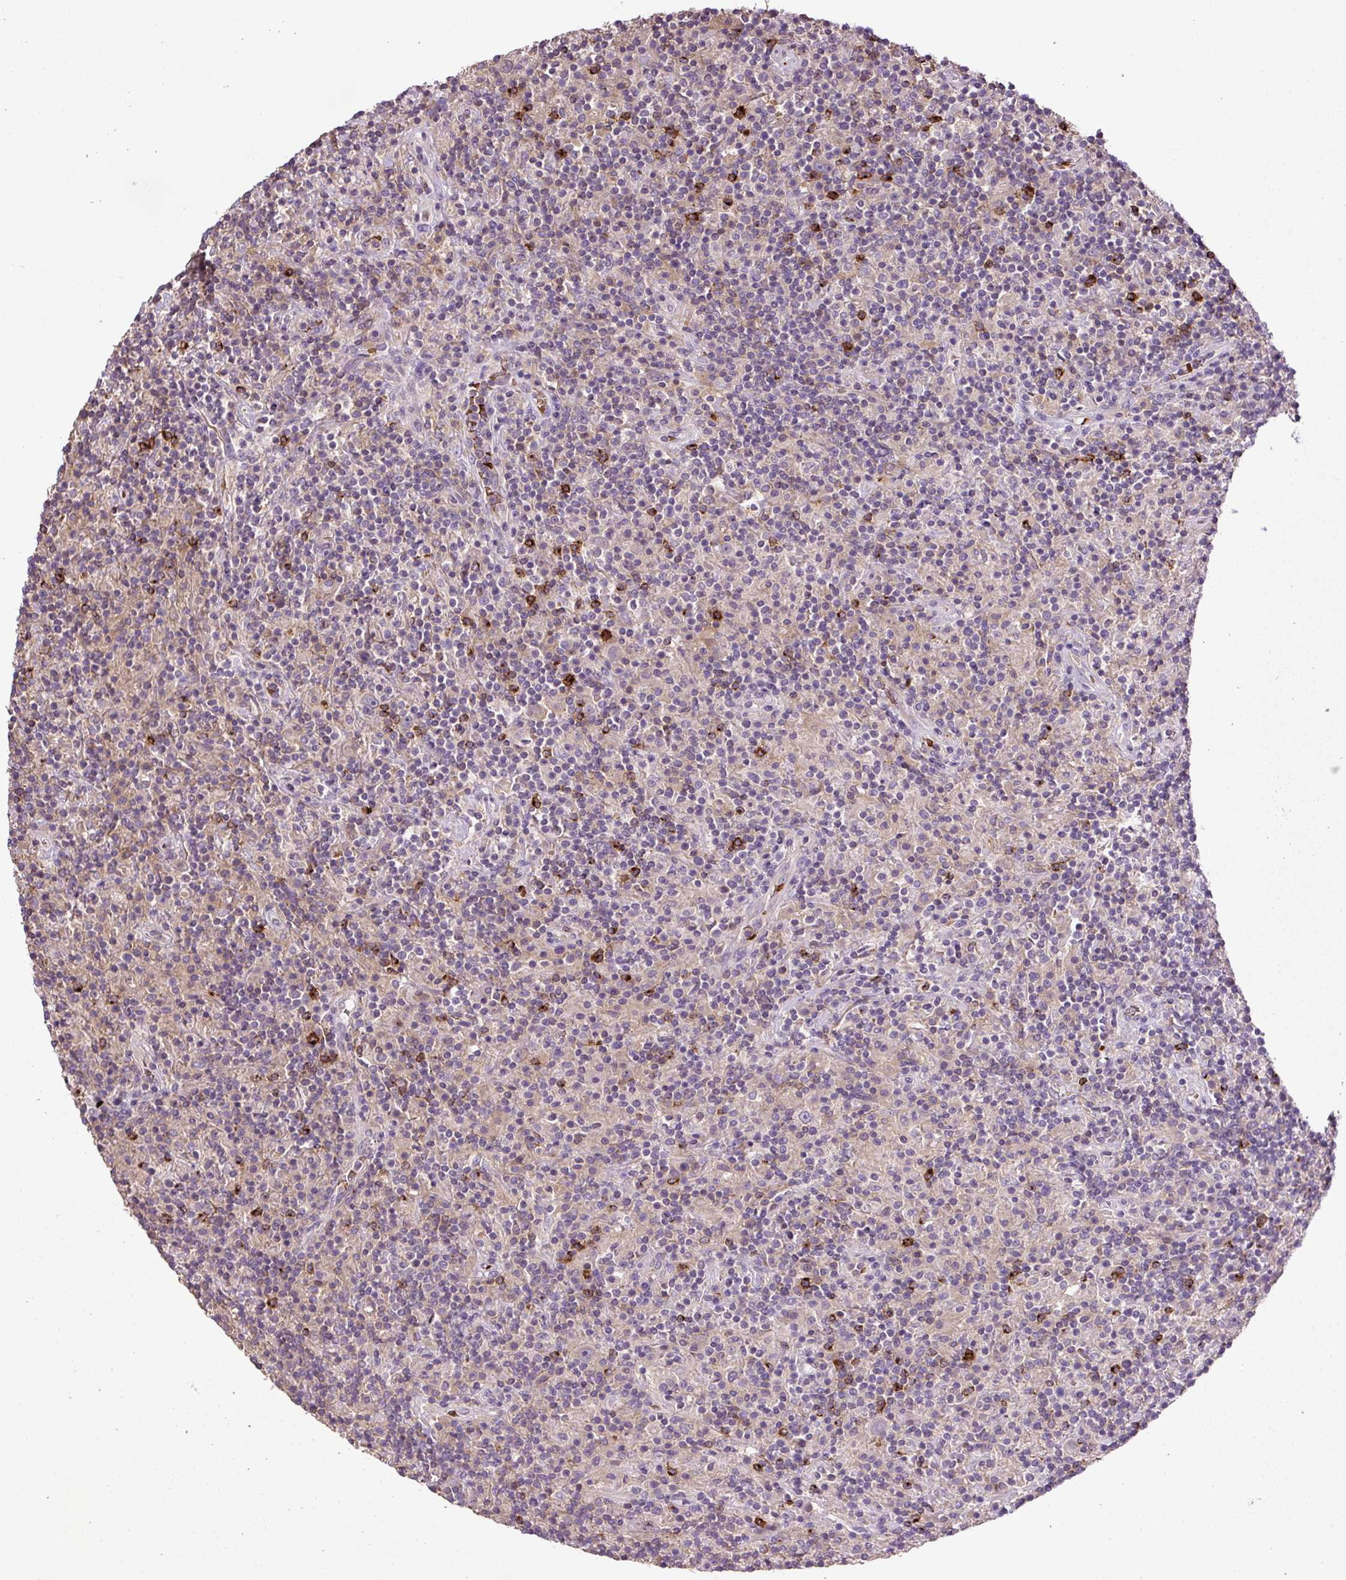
{"staining": {"intensity": "negative", "quantity": "none", "location": "none"}, "tissue": "lymphoma", "cell_type": "Tumor cells", "image_type": "cancer", "snomed": [{"axis": "morphology", "description": "Hodgkin's disease, NOS"}, {"axis": "topography", "description": "Lymph node"}], "caption": "Lymphoma was stained to show a protein in brown. There is no significant expression in tumor cells.", "gene": "CXCL13", "patient": {"sex": "male", "age": 70}}